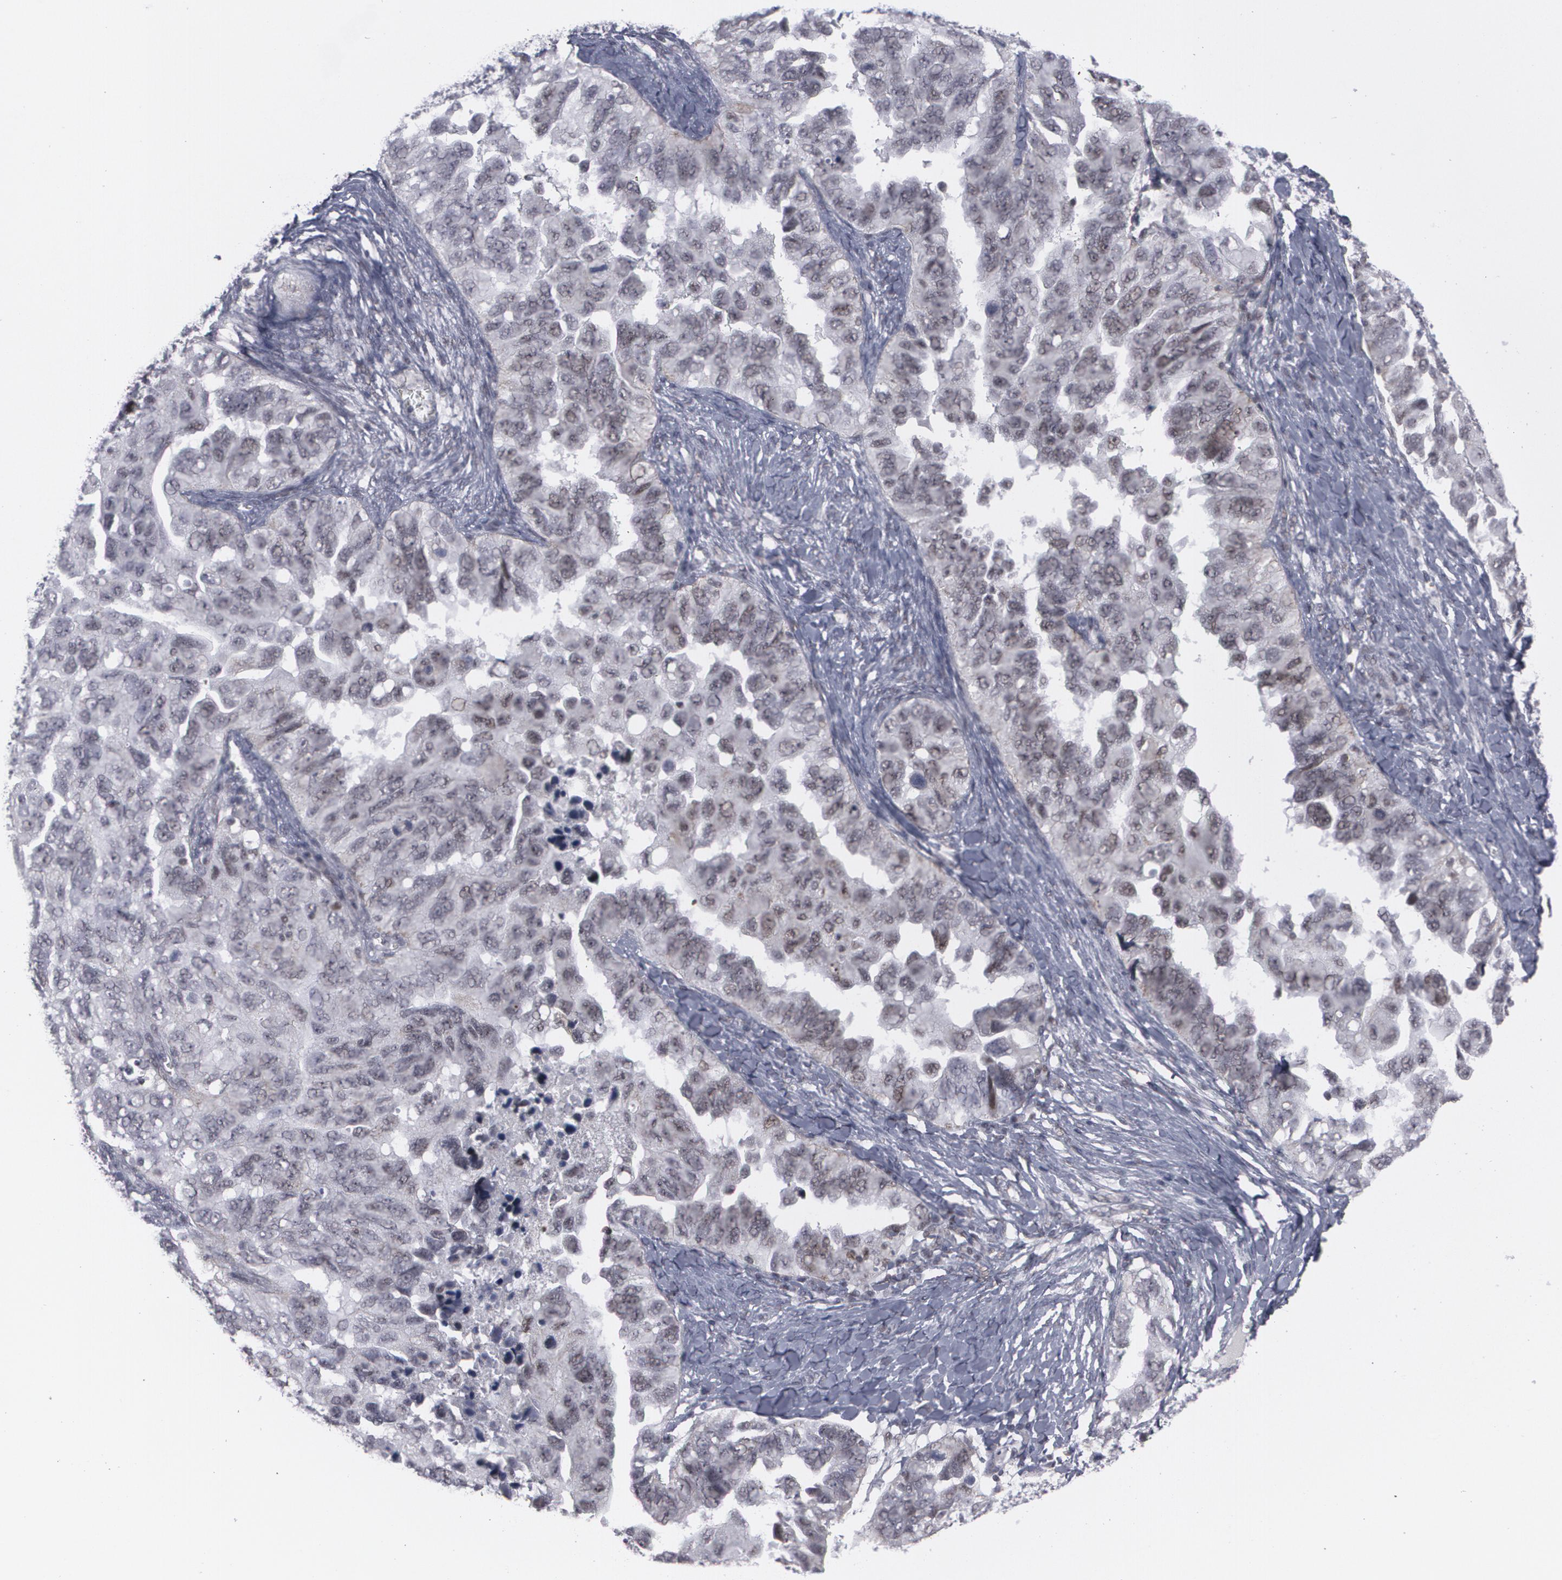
{"staining": {"intensity": "weak", "quantity": "<25%", "location": "nuclear"}, "tissue": "ovarian cancer", "cell_type": "Tumor cells", "image_type": "cancer", "snomed": [{"axis": "morphology", "description": "Cystadenocarcinoma, serous, NOS"}, {"axis": "topography", "description": "Ovary"}], "caption": "Immunohistochemistry of human ovarian cancer reveals no expression in tumor cells. Brightfield microscopy of immunohistochemistry stained with DAB (3,3'-diaminobenzidine) (brown) and hematoxylin (blue), captured at high magnification.", "gene": "MCL1", "patient": {"sex": "female", "age": 82}}